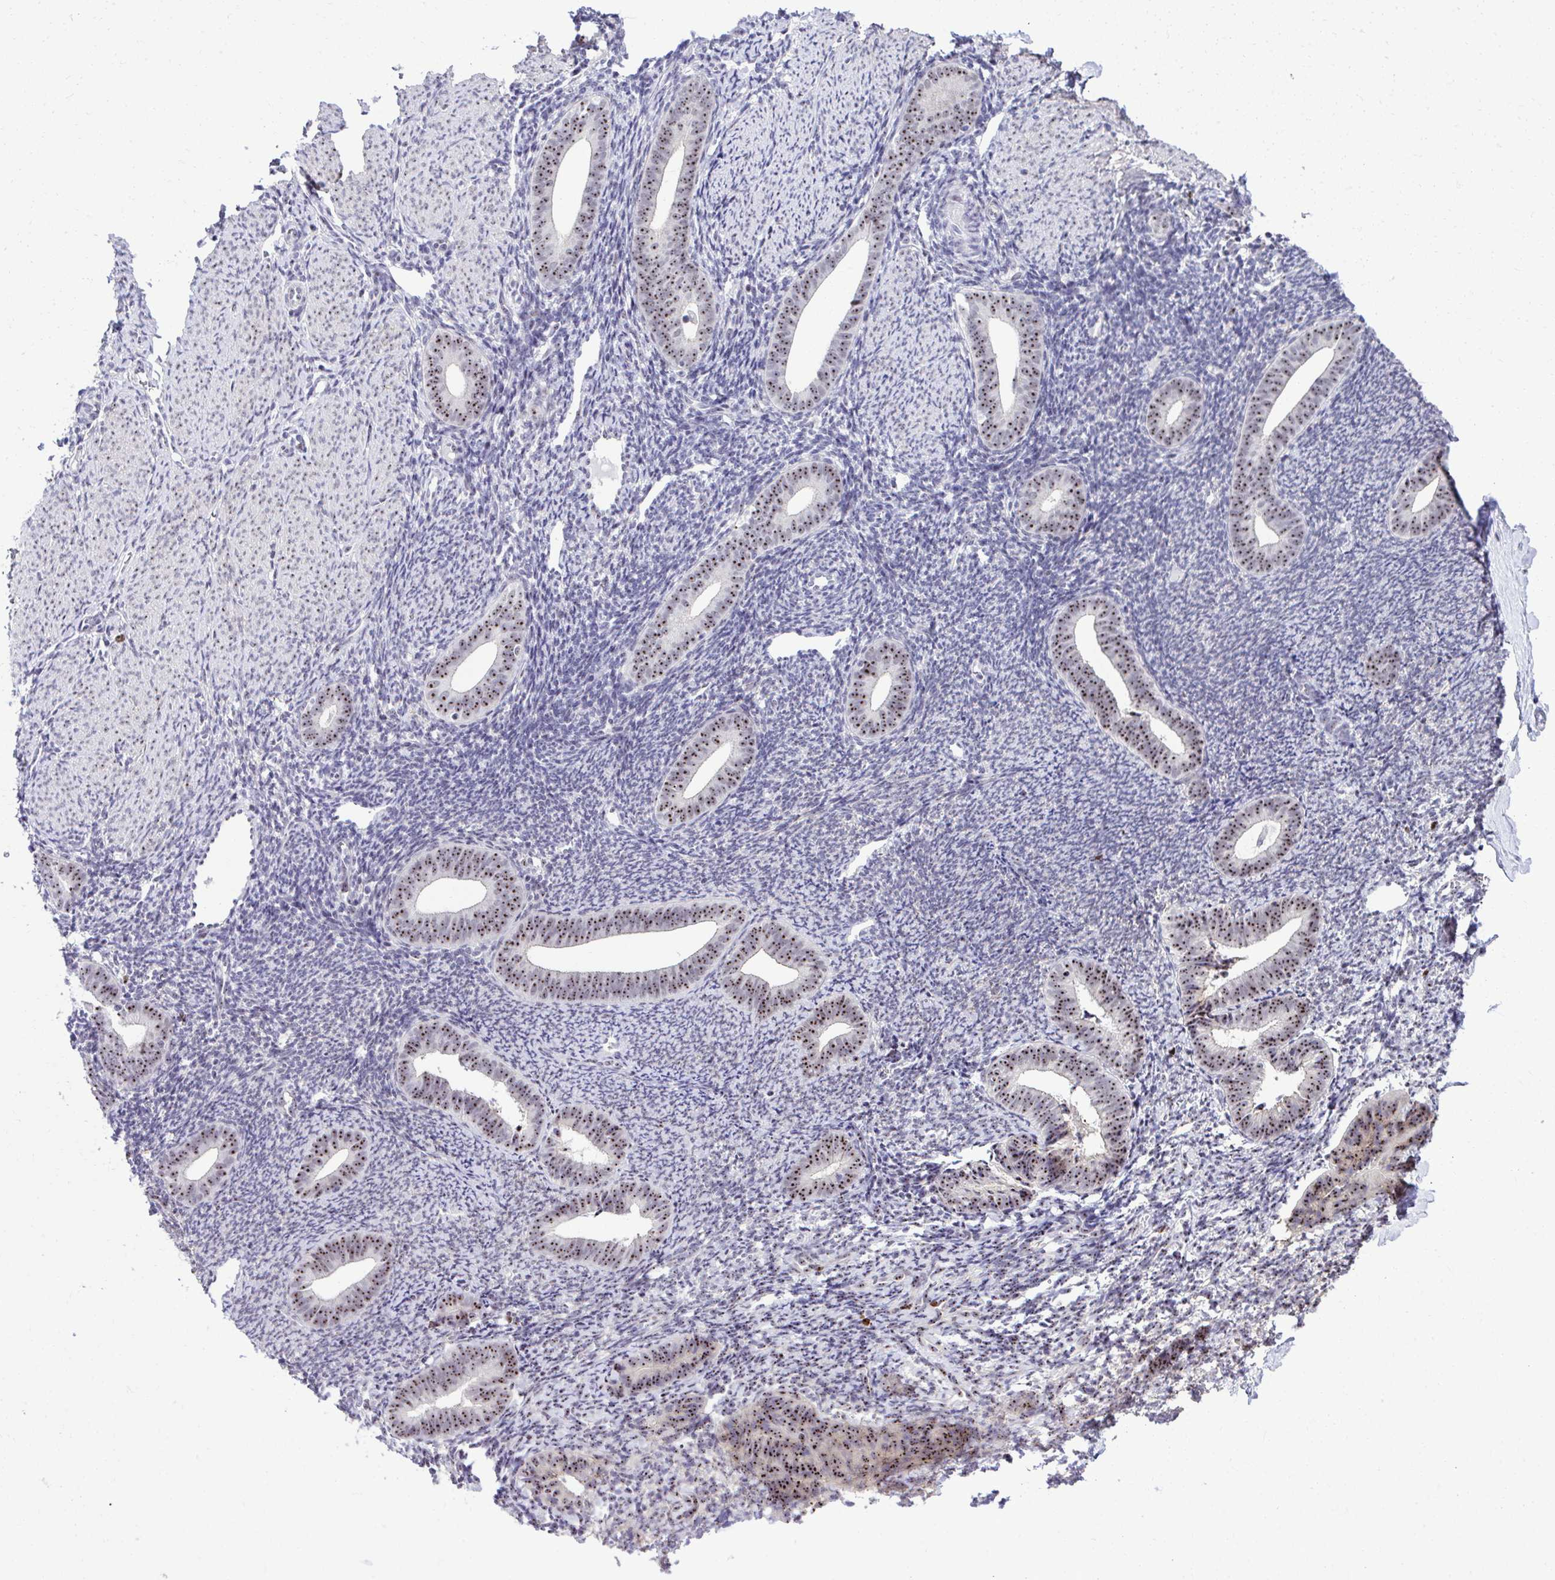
{"staining": {"intensity": "moderate", "quantity": "25%-75%", "location": "nuclear"}, "tissue": "endometrium", "cell_type": "Cells in endometrial stroma", "image_type": "normal", "snomed": [{"axis": "morphology", "description": "Normal tissue, NOS"}, {"axis": "topography", "description": "Endometrium"}], "caption": "The image reveals a brown stain indicating the presence of a protein in the nuclear of cells in endometrial stroma in endometrium. The staining is performed using DAB brown chromogen to label protein expression. The nuclei are counter-stained blue using hematoxylin.", "gene": "CEP72", "patient": {"sex": "female", "age": 39}}